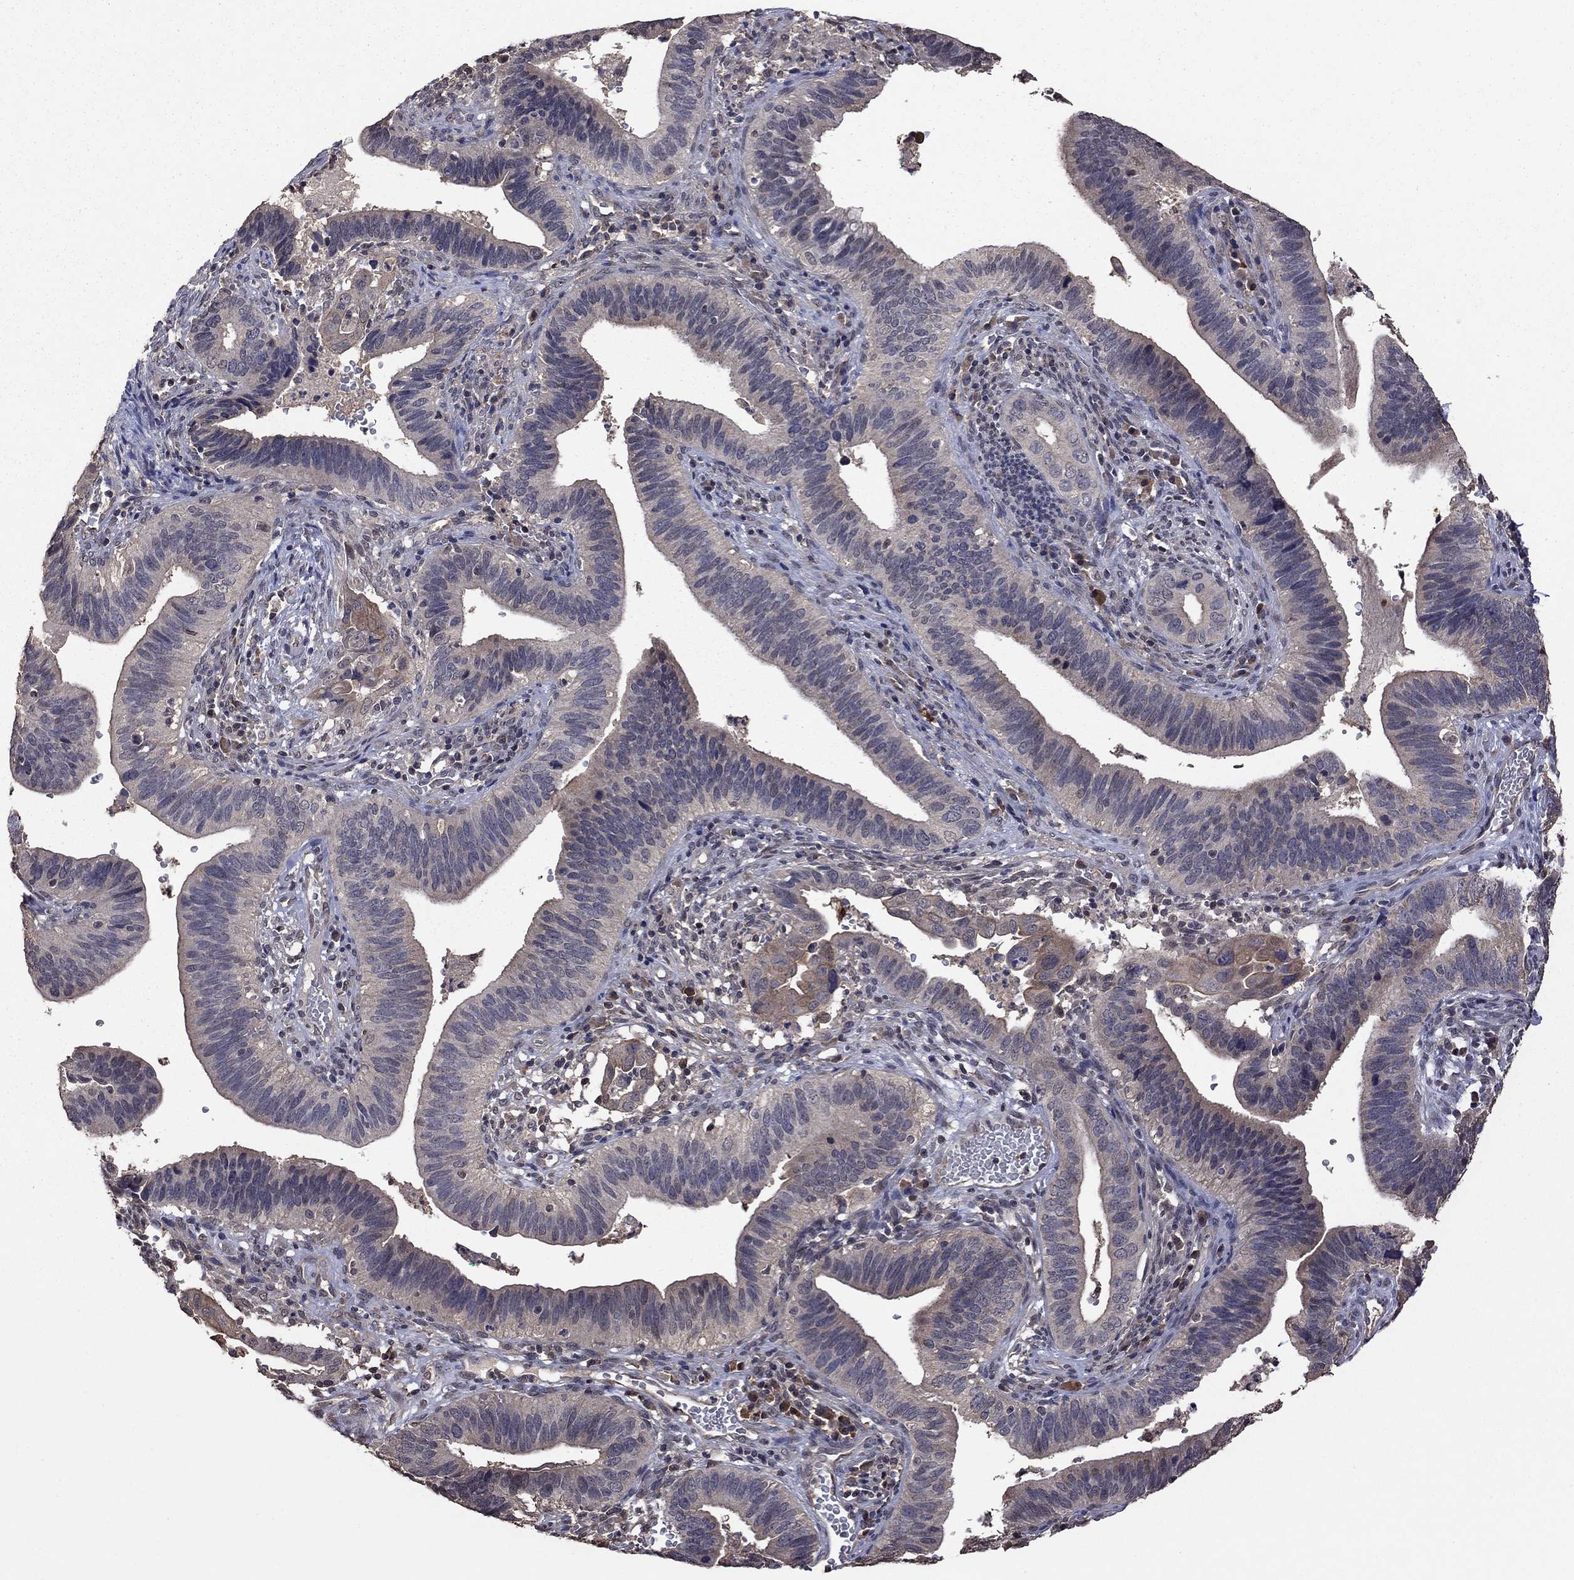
{"staining": {"intensity": "moderate", "quantity": "<25%", "location": "cytoplasmic/membranous"}, "tissue": "cervical cancer", "cell_type": "Tumor cells", "image_type": "cancer", "snomed": [{"axis": "morphology", "description": "Adenocarcinoma, NOS"}, {"axis": "topography", "description": "Cervix"}], "caption": "Immunohistochemical staining of adenocarcinoma (cervical) reveals moderate cytoplasmic/membranous protein expression in about <25% of tumor cells.", "gene": "TSNARE1", "patient": {"sex": "female", "age": 42}}